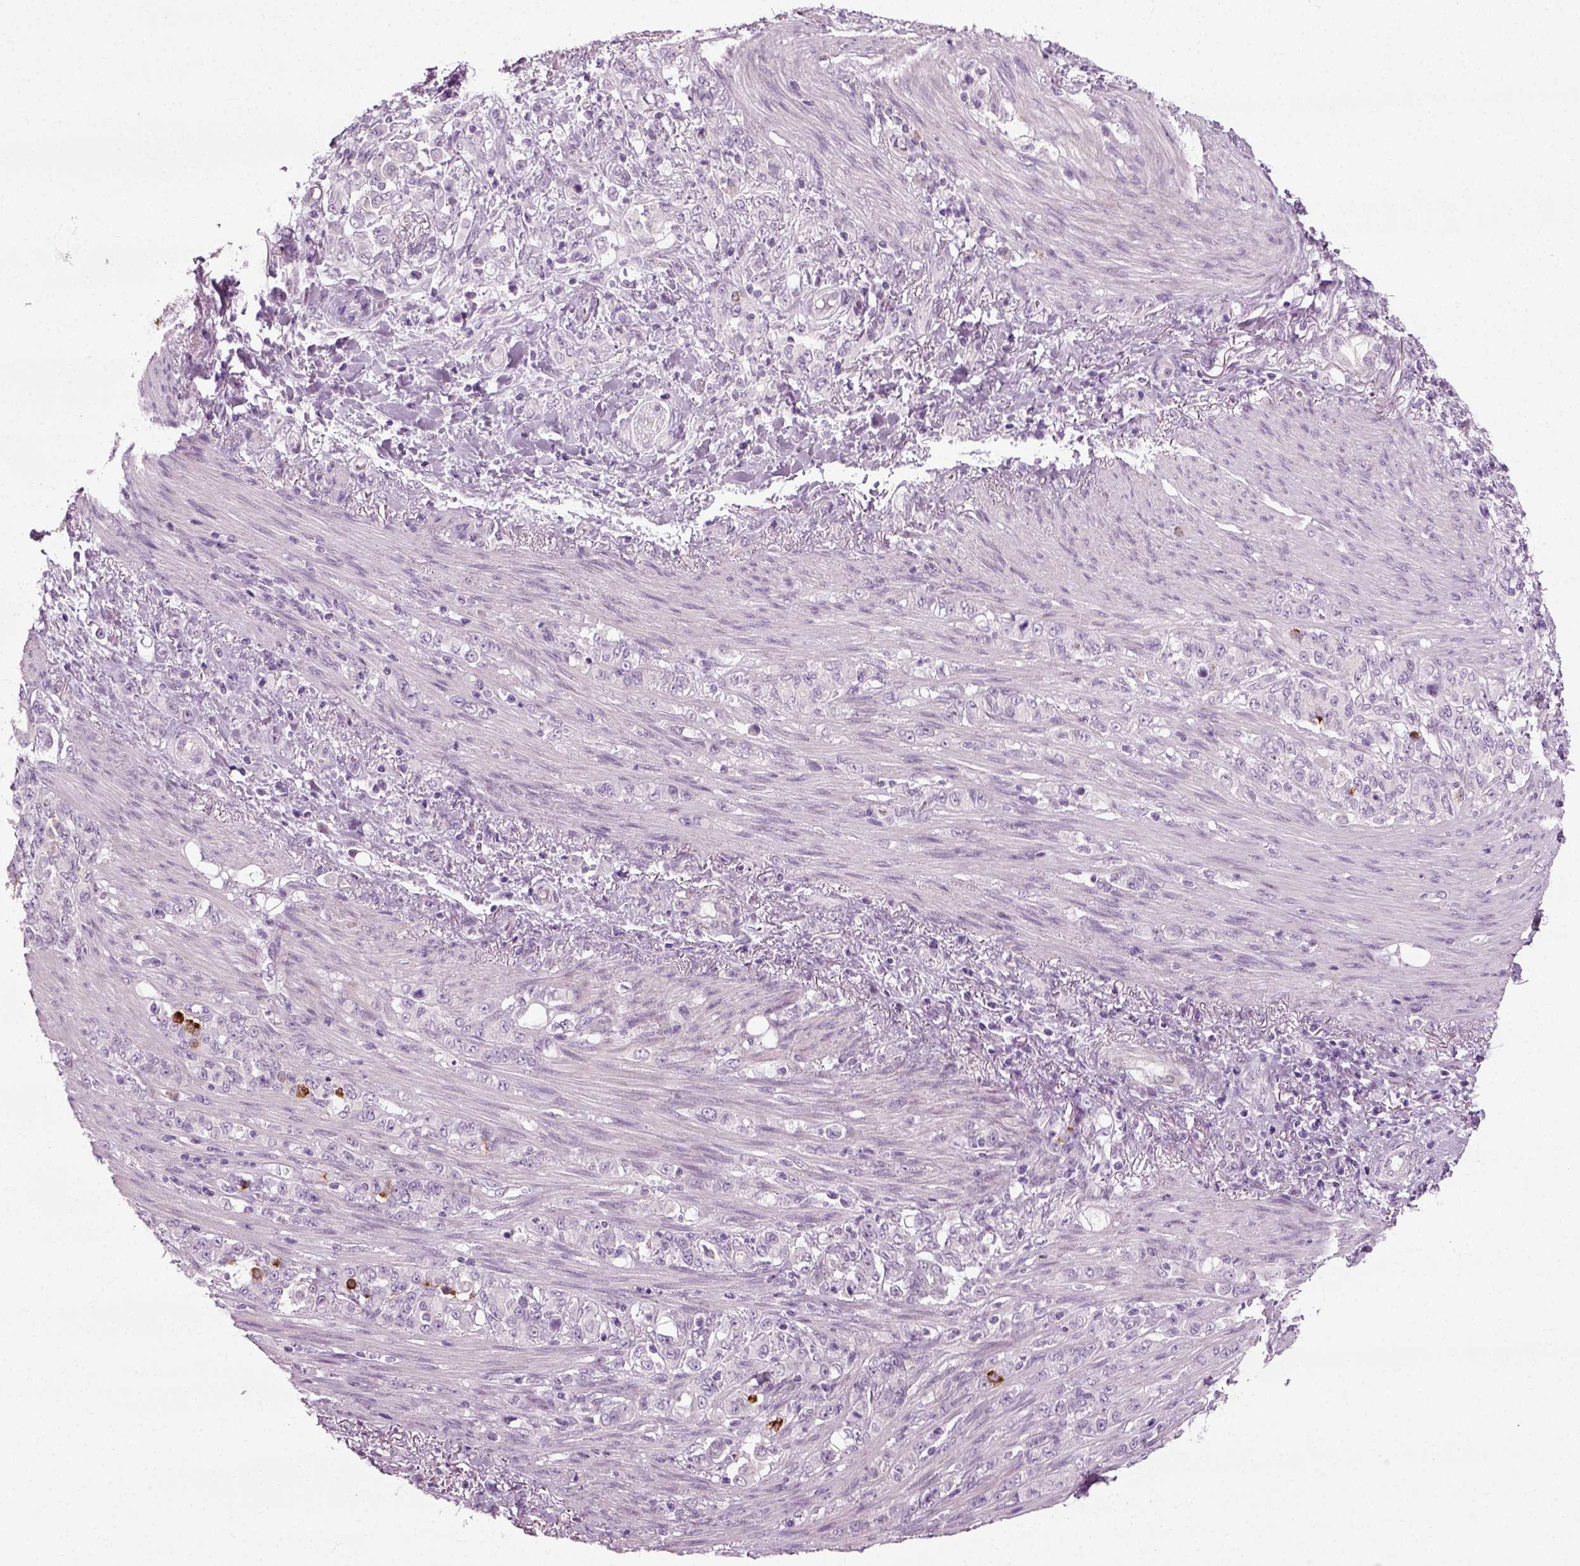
{"staining": {"intensity": "negative", "quantity": "none", "location": "none"}, "tissue": "stomach cancer", "cell_type": "Tumor cells", "image_type": "cancer", "snomed": [{"axis": "morphology", "description": "Adenocarcinoma, NOS"}, {"axis": "topography", "description": "Stomach"}], "caption": "Immunohistochemical staining of stomach cancer (adenocarcinoma) exhibits no significant staining in tumor cells. Nuclei are stained in blue.", "gene": "SCG5", "patient": {"sex": "female", "age": 79}}